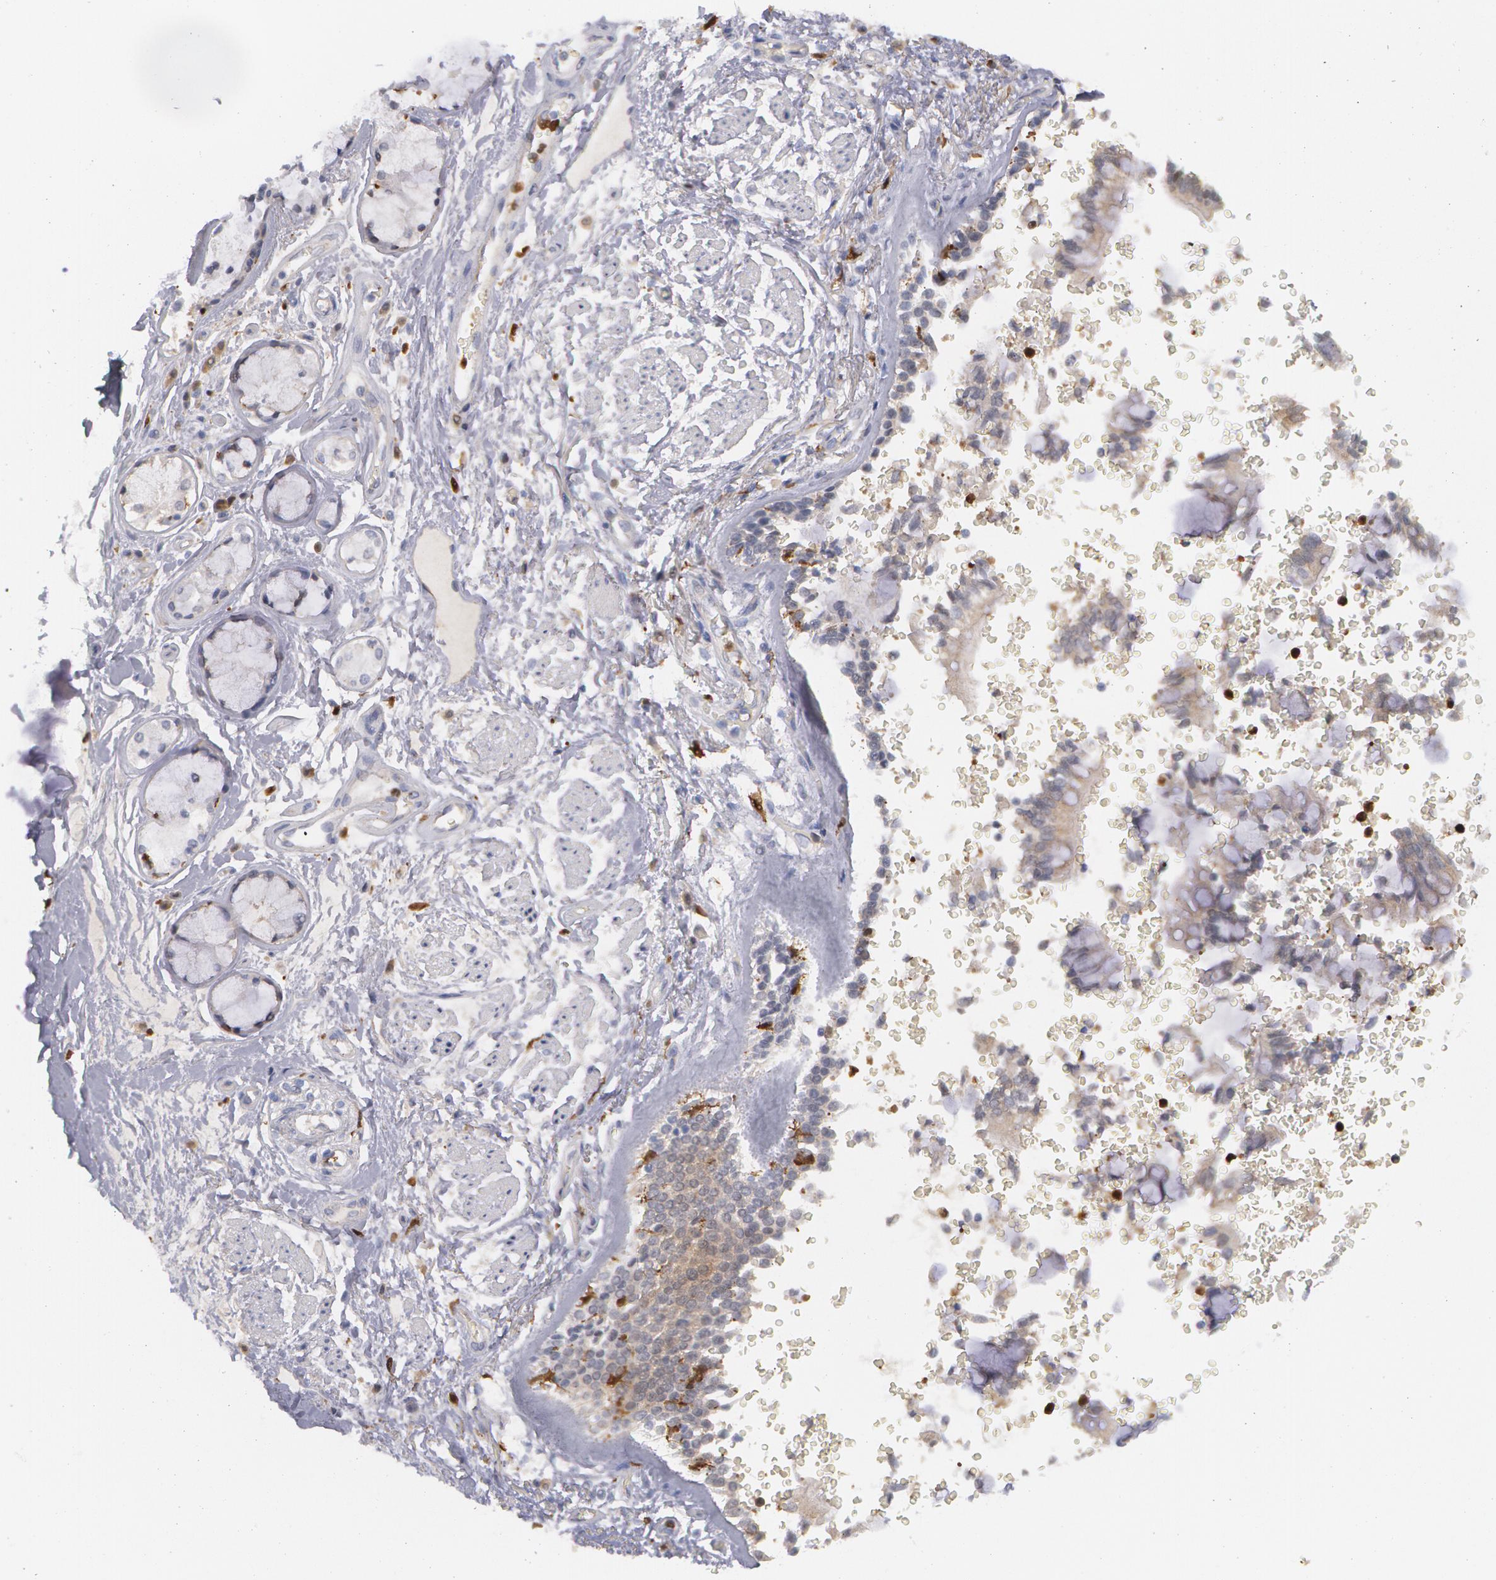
{"staining": {"intensity": "weak", "quantity": ">75%", "location": "cytoplasmic/membranous"}, "tissue": "bronchus", "cell_type": "Respiratory epithelial cells", "image_type": "normal", "snomed": [{"axis": "morphology", "description": "Normal tissue, NOS"}, {"axis": "topography", "description": "Cartilage tissue"}, {"axis": "topography", "description": "Lung"}], "caption": "Respiratory epithelial cells show low levels of weak cytoplasmic/membranous expression in about >75% of cells in unremarkable bronchus. (Stains: DAB (3,3'-diaminobenzidine) in brown, nuclei in blue, Microscopy: brightfield microscopy at high magnification).", "gene": "SYK", "patient": {"sex": "male", "age": 65}}